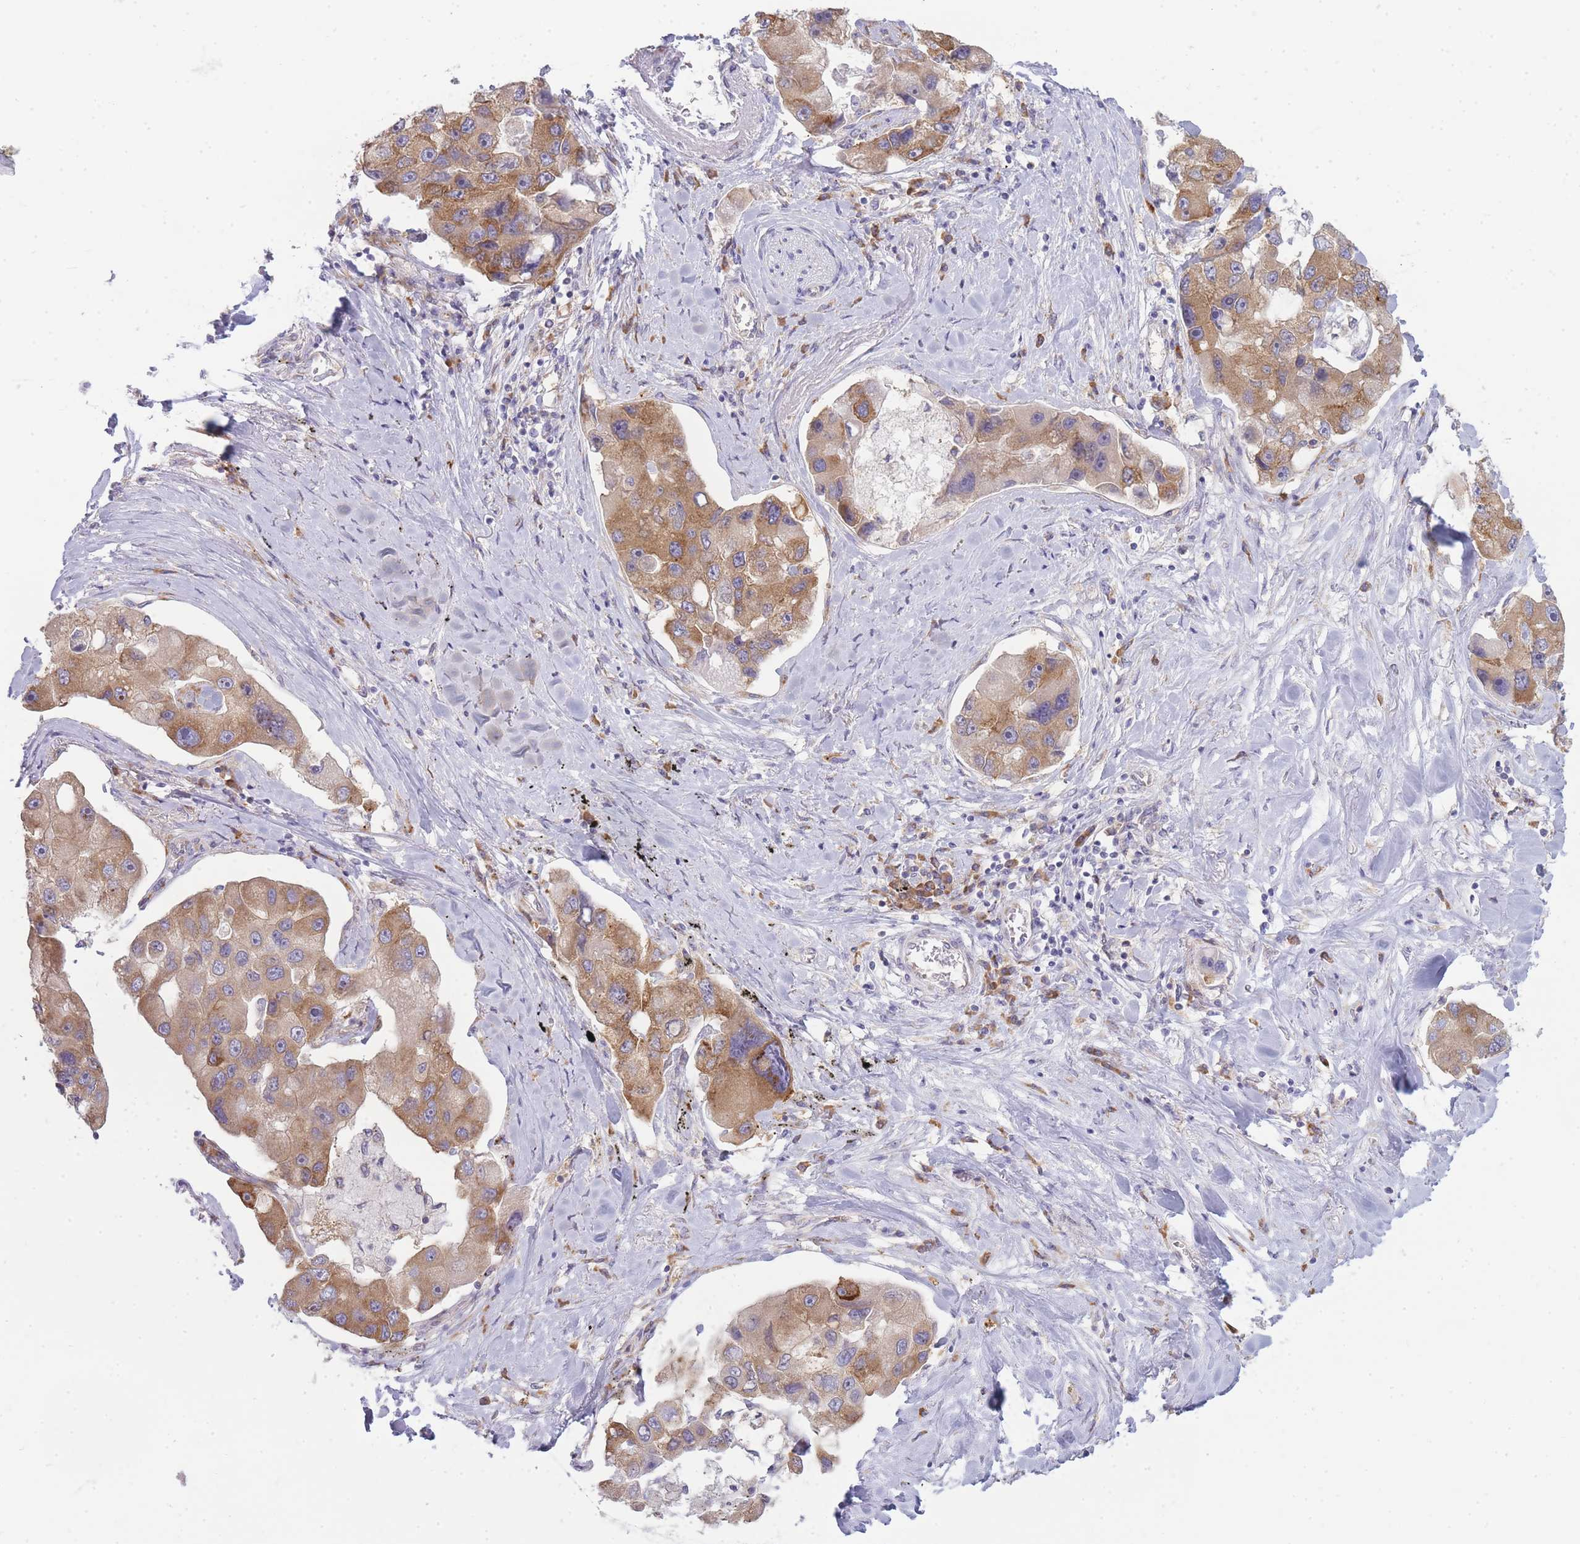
{"staining": {"intensity": "moderate", "quantity": "25%-75%", "location": "cytoplasmic/membranous"}, "tissue": "lung cancer", "cell_type": "Tumor cells", "image_type": "cancer", "snomed": [{"axis": "morphology", "description": "Adenocarcinoma, NOS"}, {"axis": "topography", "description": "Lung"}], "caption": "High-magnification brightfield microscopy of lung adenocarcinoma stained with DAB (brown) and counterstained with hematoxylin (blue). tumor cells exhibit moderate cytoplasmic/membranous staining is identified in about25%-75% of cells. The protein of interest is shown in brown color, while the nuclei are stained blue.", "gene": "OR5L2", "patient": {"sex": "female", "age": 54}}